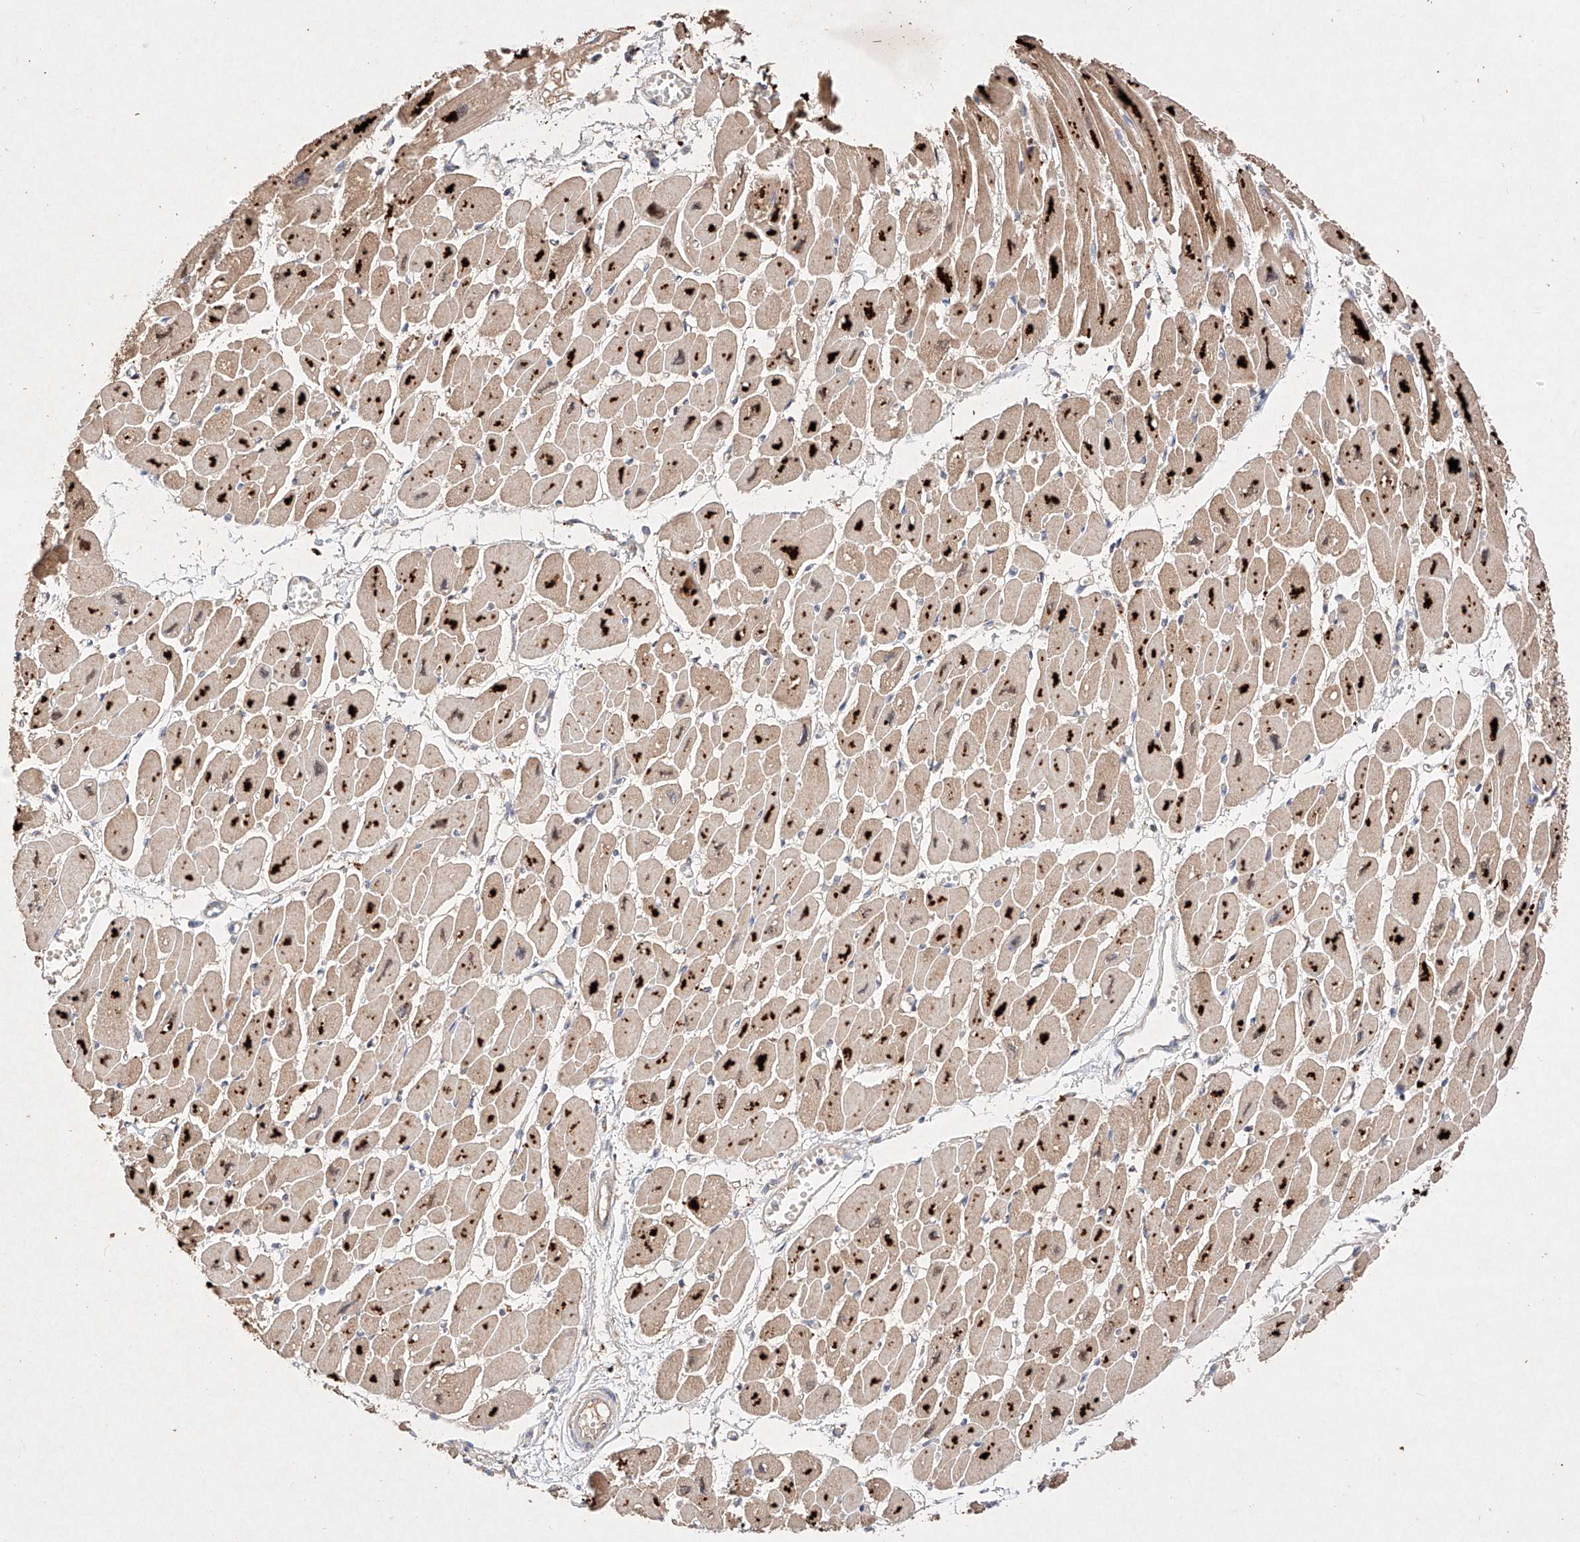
{"staining": {"intensity": "moderate", "quantity": "25%-75%", "location": "cytoplasmic/membranous"}, "tissue": "heart muscle", "cell_type": "Cardiomyocytes", "image_type": "normal", "snomed": [{"axis": "morphology", "description": "Normal tissue, NOS"}, {"axis": "topography", "description": "Heart"}], "caption": "Protein expression analysis of unremarkable heart muscle shows moderate cytoplasmic/membranous expression in about 25%-75% of cardiomyocytes.", "gene": "C6orf62", "patient": {"sex": "female", "age": 54}}